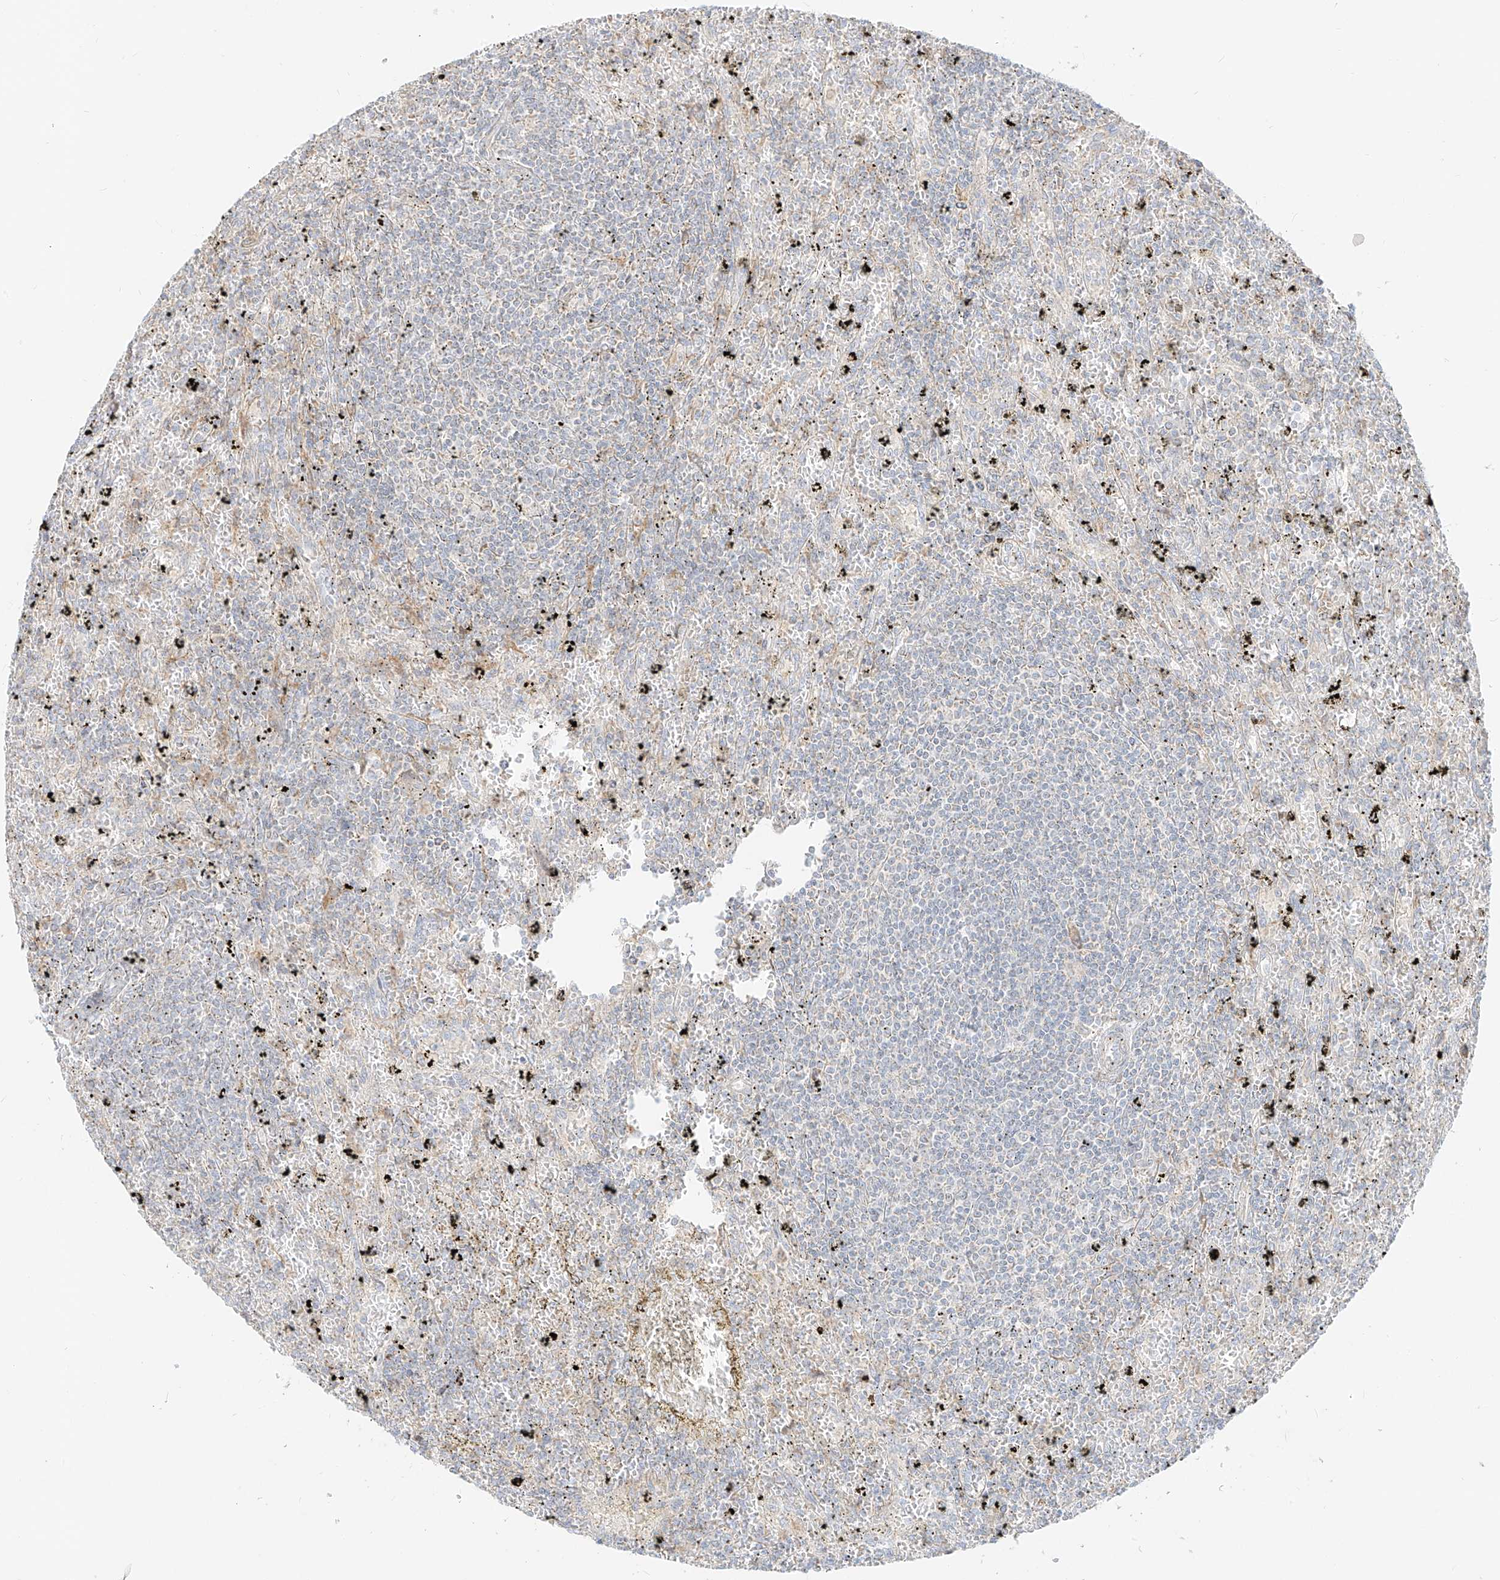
{"staining": {"intensity": "negative", "quantity": "none", "location": "none"}, "tissue": "lymphoma", "cell_type": "Tumor cells", "image_type": "cancer", "snomed": [{"axis": "morphology", "description": "Malignant lymphoma, non-Hodgkin's type, Low grade"}, {"axis": "topography", "description": "Spleen"}], "caption": "Protein analysis of low-grade malignant lymphoma, non-Hodgkin's type reveals no significant expression in tumor cells.", "gene": "ZIM3", "patient": {"sex": "male", "age": 76}}